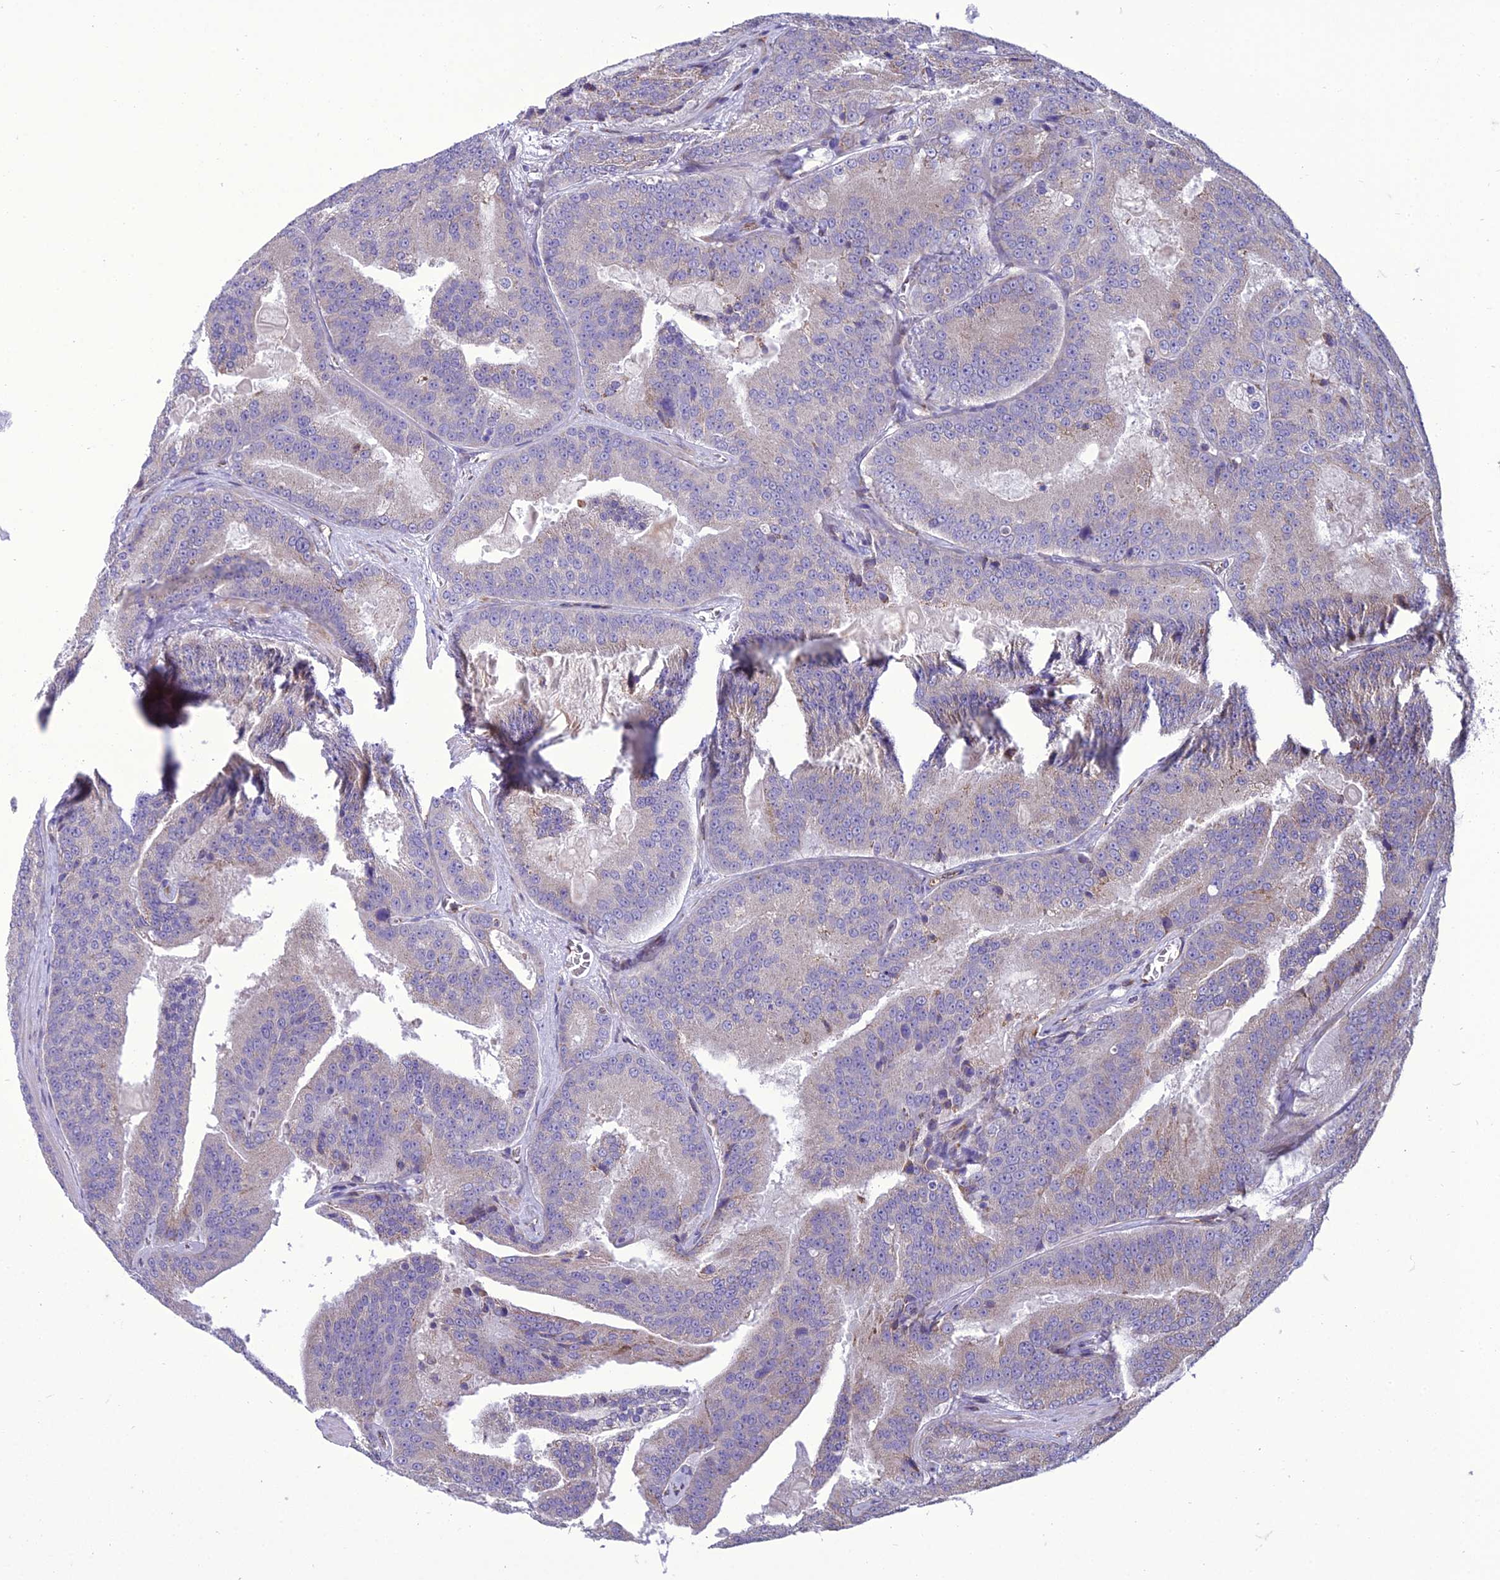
{"staining": {"intensity": "weak", "quantity": "<25%", "location": "cytoplasmic/membranous"}, "tissue": "prostate cancer", "cell_type": "Tumor cells", "image_type": "cancer", "snomed": [{"axis": "morphology", "description": "Adenocarcinoma, High grade"}, {"axis": "topography", "description": "Prostate"}], "caption": "An immunohistochemistry (IHC) micrograph of prostate cancer is shown. There is no staining in tumor cells of prostate cancer.", "gene": "GIMAP1", "patient": {"sex": "male", "age": 61}}